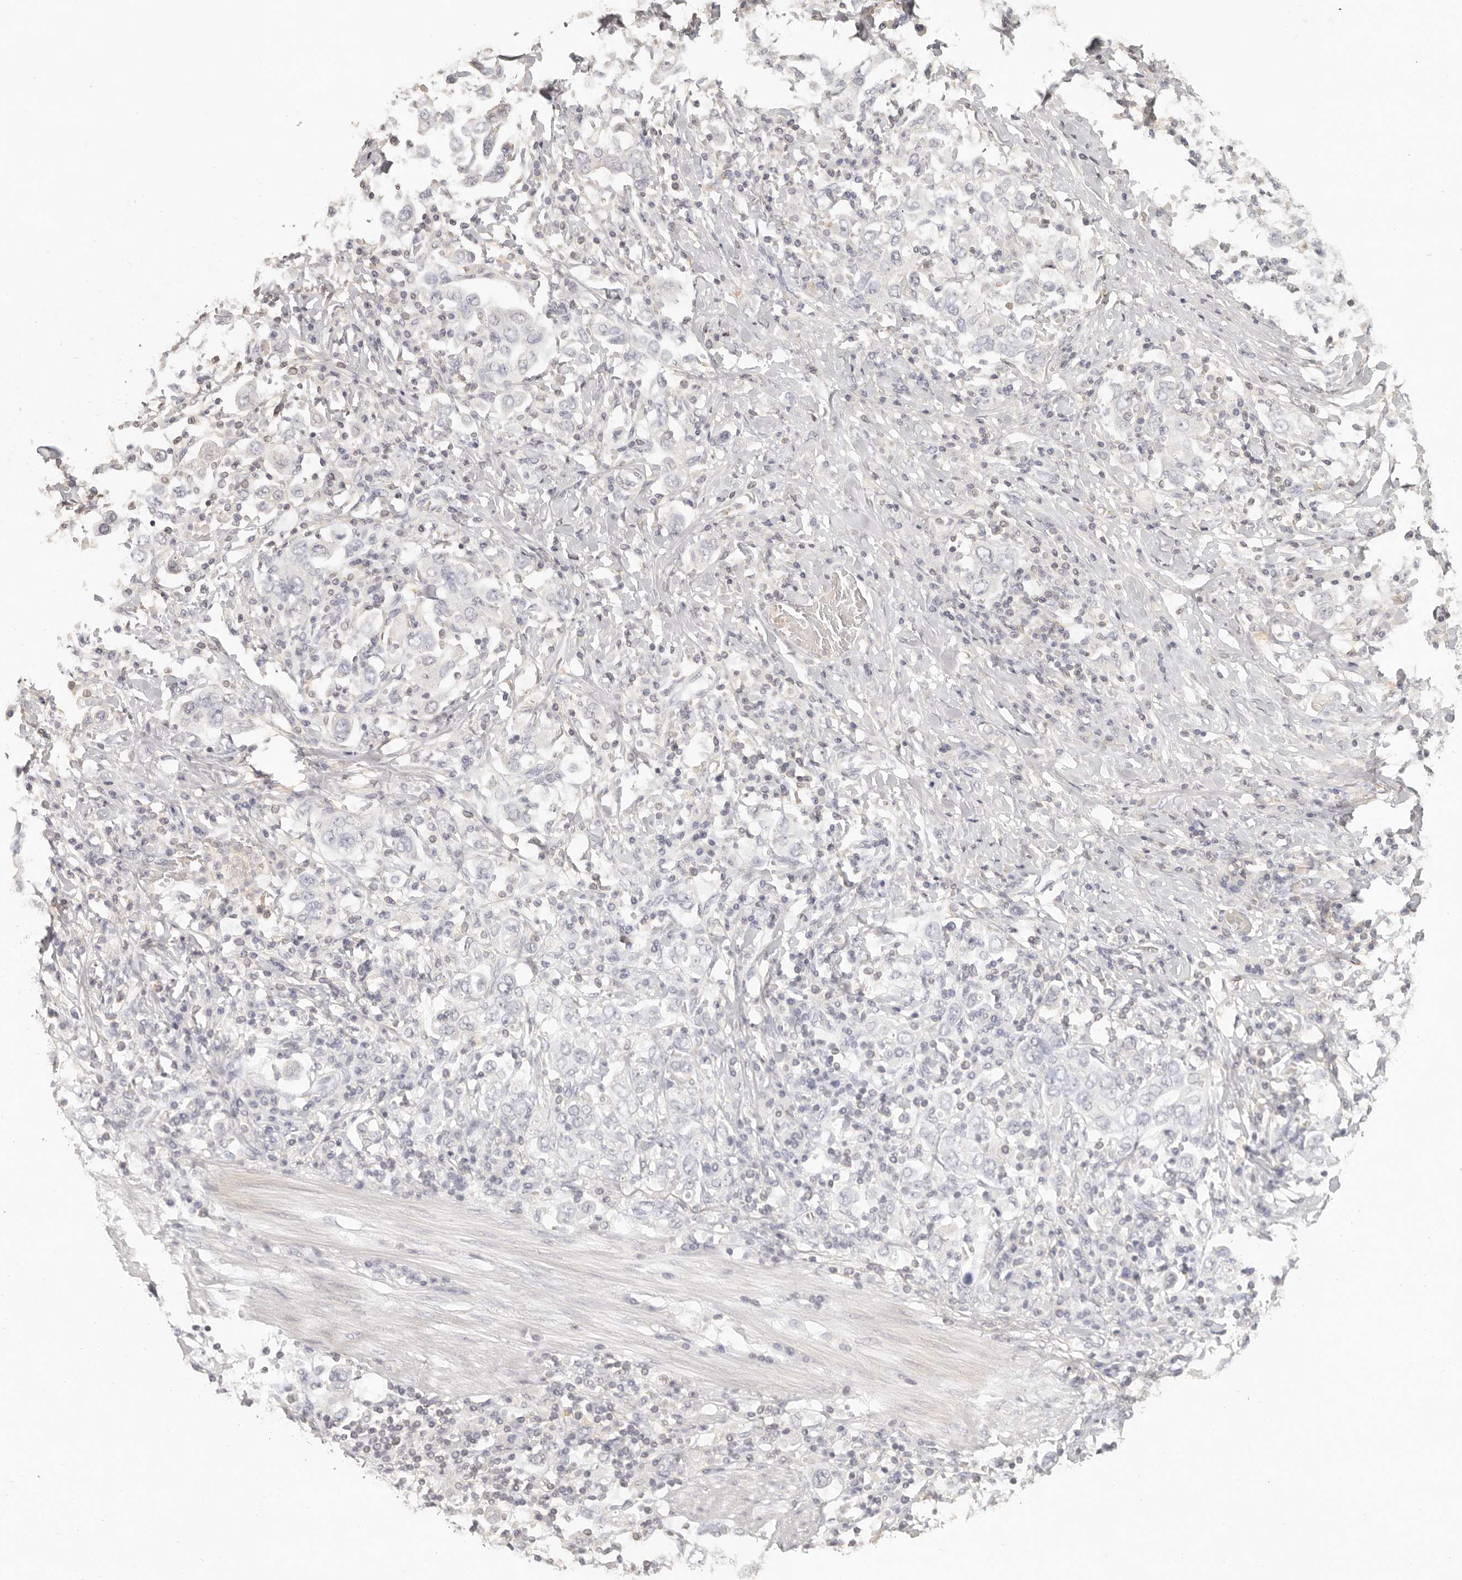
{"staining": {"intensity": "negative", "quantity": "none", "location": "none"}, "tissue": "stomach cancer", "cell_type": "Tumor cells", "image_type": "cancer", "snomed": [{"axis": "morphology", "description": "Adenocarcinoma, NOS"}, {"axis": "topography", "description": "Stomach, upper"}], "caption": "High magnification brightfield microscopy of stomach cancer stained with DAB (3,3'-diaminobenzidine) (brown) and counterstained with hematoxylin (blue): tumor cells show no significant staining.", "gene": "CSK", "patient": {"sex": "male", "age": 62}}